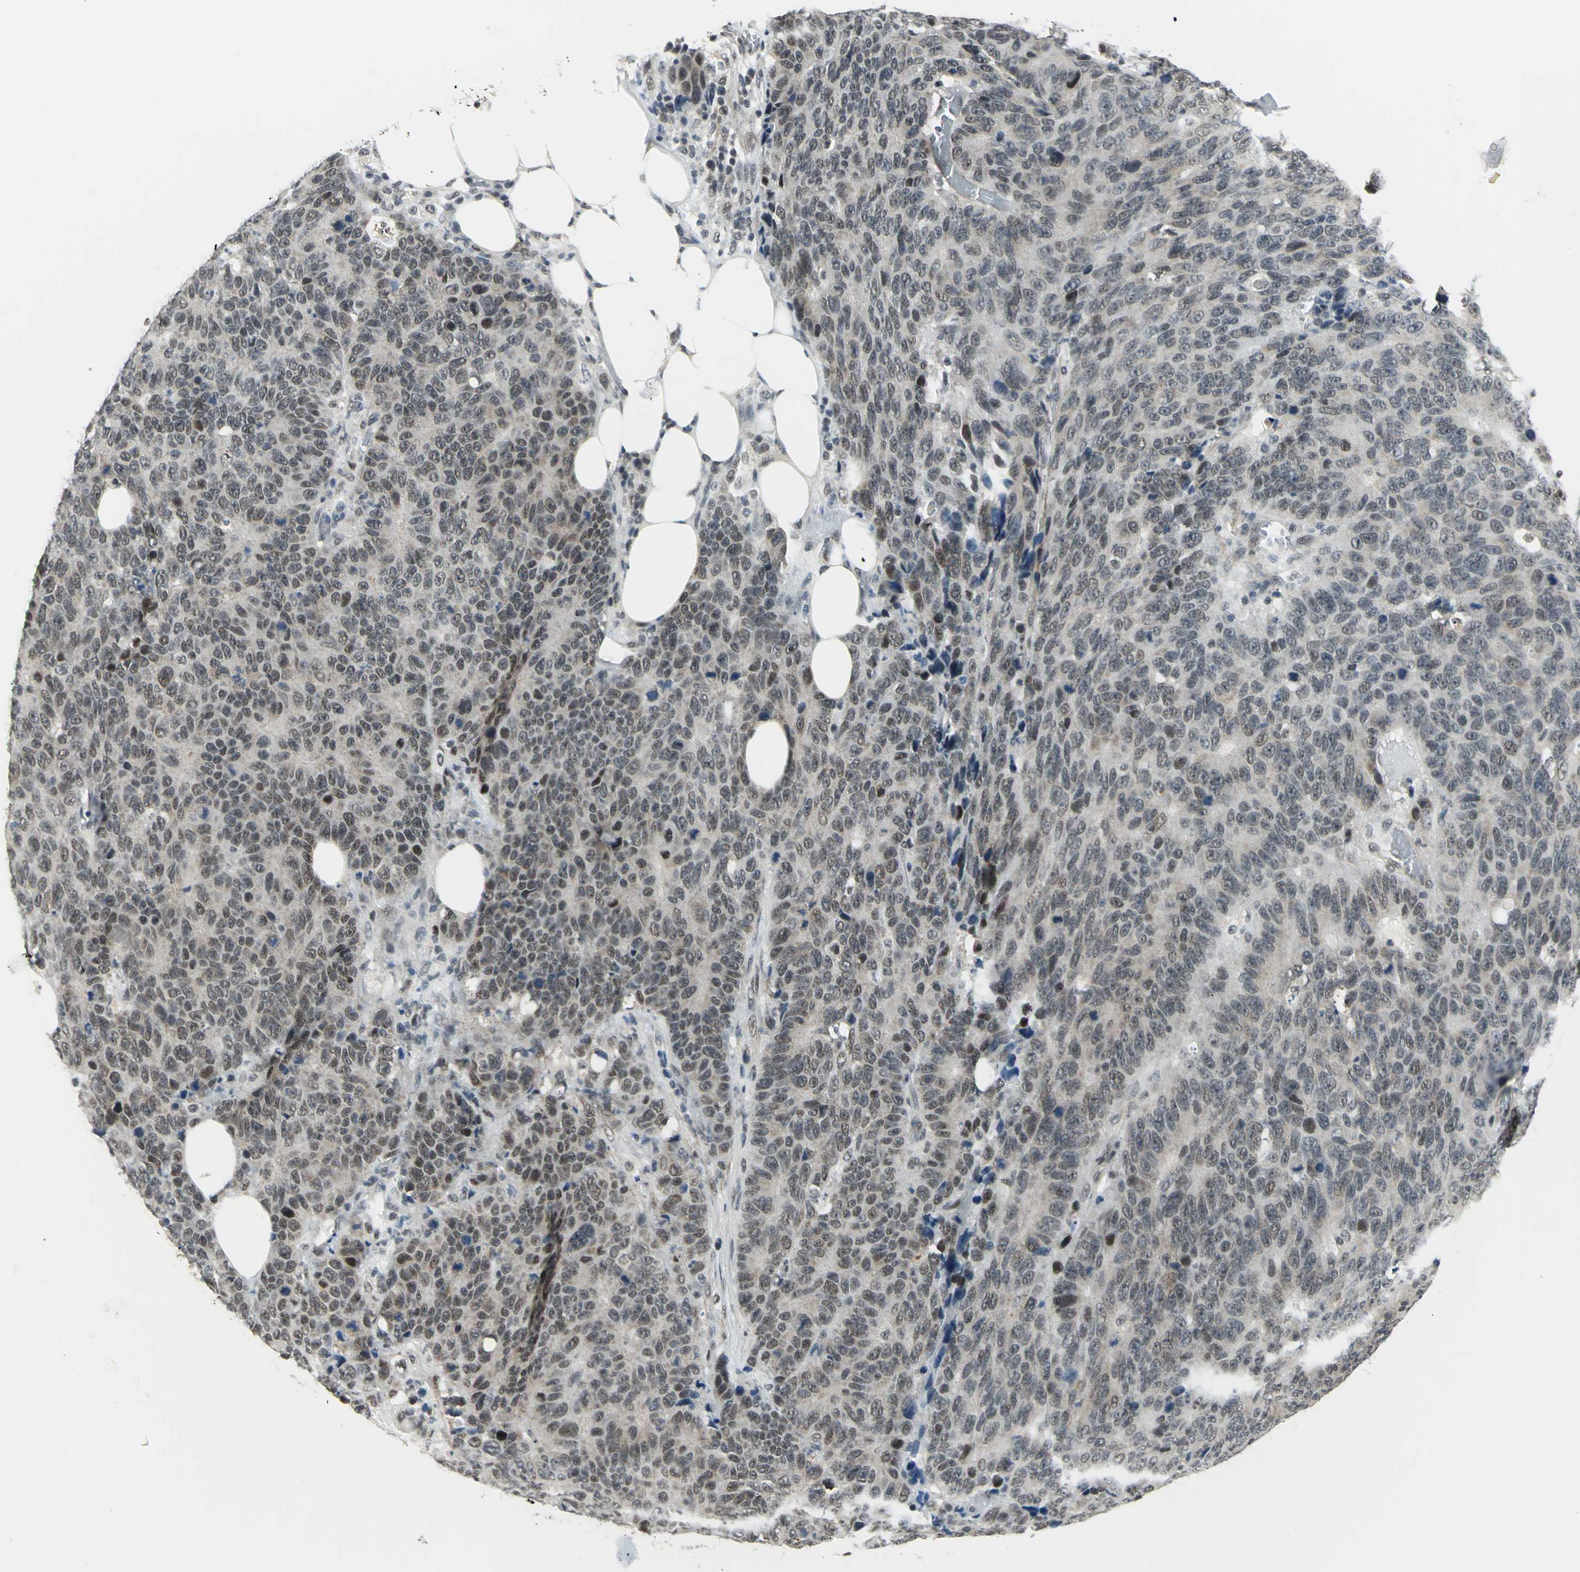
{"staining": {"intensity": "weak", "quantity": "25%-75%", "location": "cytoplasmic/membranous,nuclear"}, "tissue": "colorectal cancer", "cell_type": "Tumor cells", "image_type": "cancer", "snomed": [{"axis": "morphology", "description": "Adenocarcinoma, NOS"}, {"axis": "topography", "description": "Colon"}], "caption": "Brown immunohistochemical staining in human adenocarcinoma (colorectal) demonstrates weak cytoplasmic/membranous and nuclear expression in about 25%-75% of tumor cells.", "gene": "MTA1", "patient": {"sex": "female", "age": 86}}